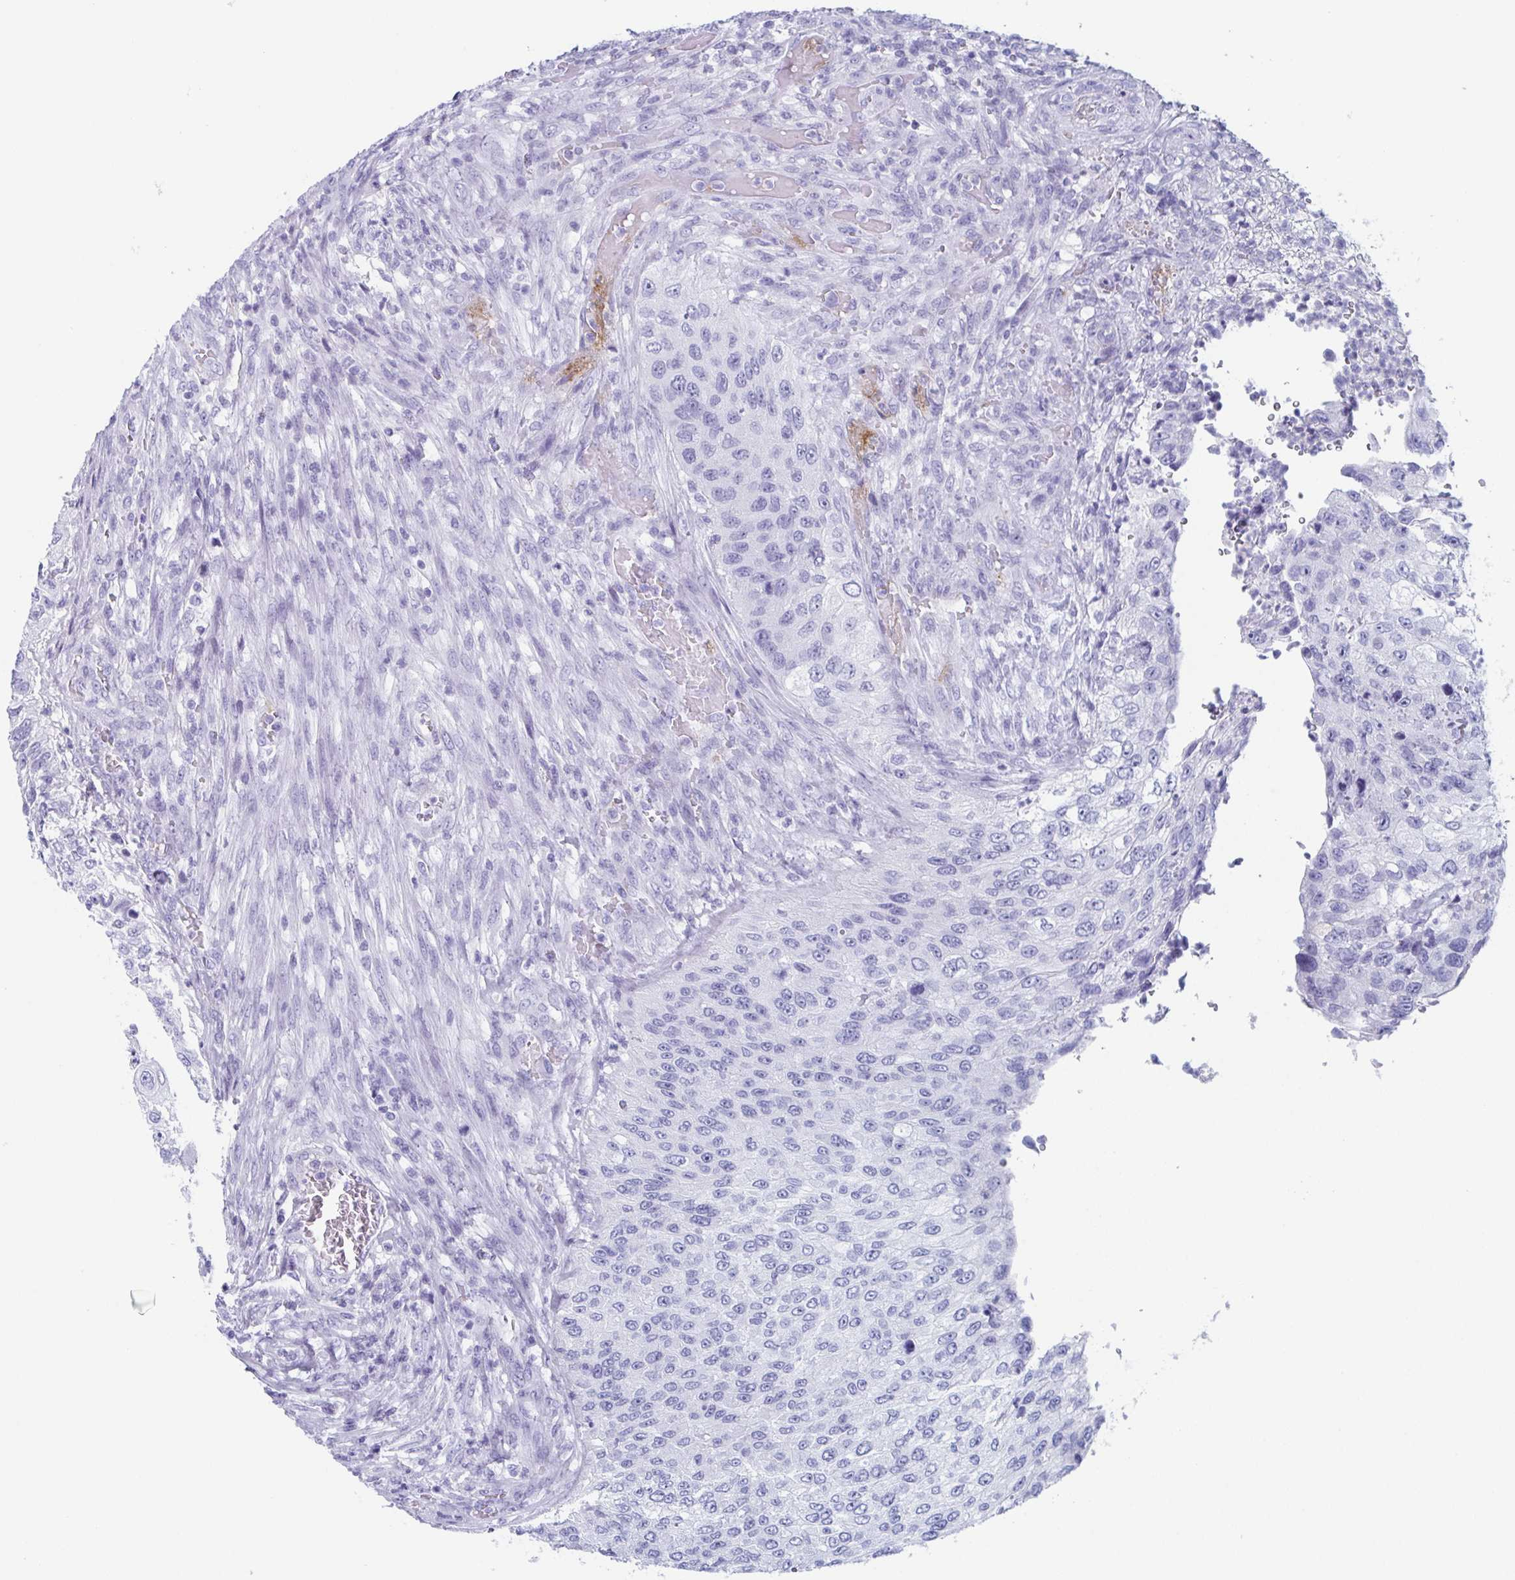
{"staining": {"intensity": "negative", "quantity": "none", "location": "none"}, "tissue": "urothelial cancer", "cell_type": "Tumor cells", "image_type": "cancer", "snomed": [{"axis": "morphology", "description": "Urothelial carcinoma, High grade"}, {"axis": "topography", "description": "Urinary bladder"}], "caption": "High power microscopy image of an immunohistochemistry micrograph of urothelial cancer, revealing no significant expression in tumor cells.", "gene": "LYRM2", "patient": {"sex": "female", "age": 60}}